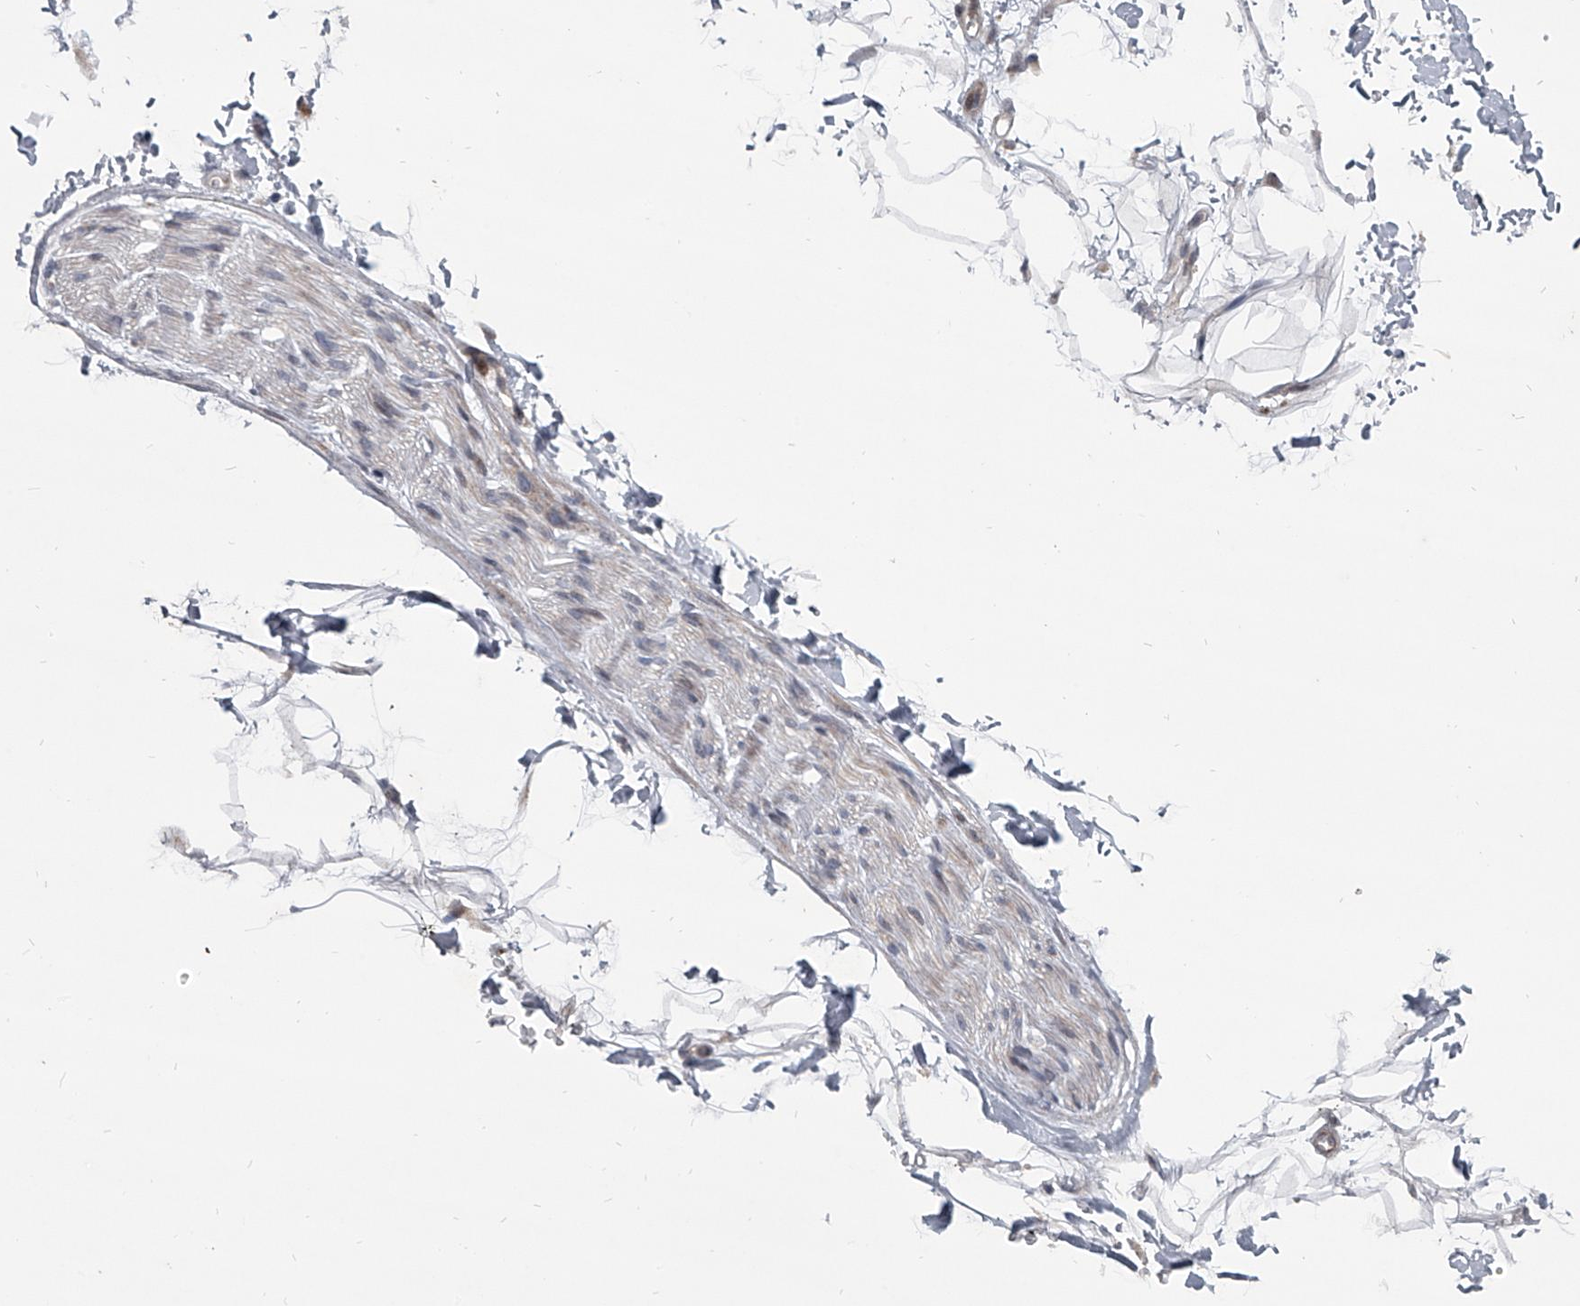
{"staining": {"intensity": "negative", "quantity": "none", "location": "none"}, "tissue": "soft tissue", "cell_type": "Chondrocytes", "image_type": "normal", "snomed": [{"axis": "morphology", "description": "Normal tissue, NOS"}, {"axis": "morphology", "description": "Adenocarcinoma, NOS"}, {"axis": "topography", "description": "Pancreas"}, {"axis": "topography", "description": "Peripheral nerve tissue"}], "caption": "This micrograph is of benign soft tissue stained with immunohistochemistry (IHC) to label a protein in brown with the nuclei are counter-stained blue. There is no expression in chondrocytes. (Brightfield microscopy of DAB (3,3'-diaminobenzidine) IHC at high magnification).", "gene": "HEATR6", "patient": {"sex": "male", "age": 59}}